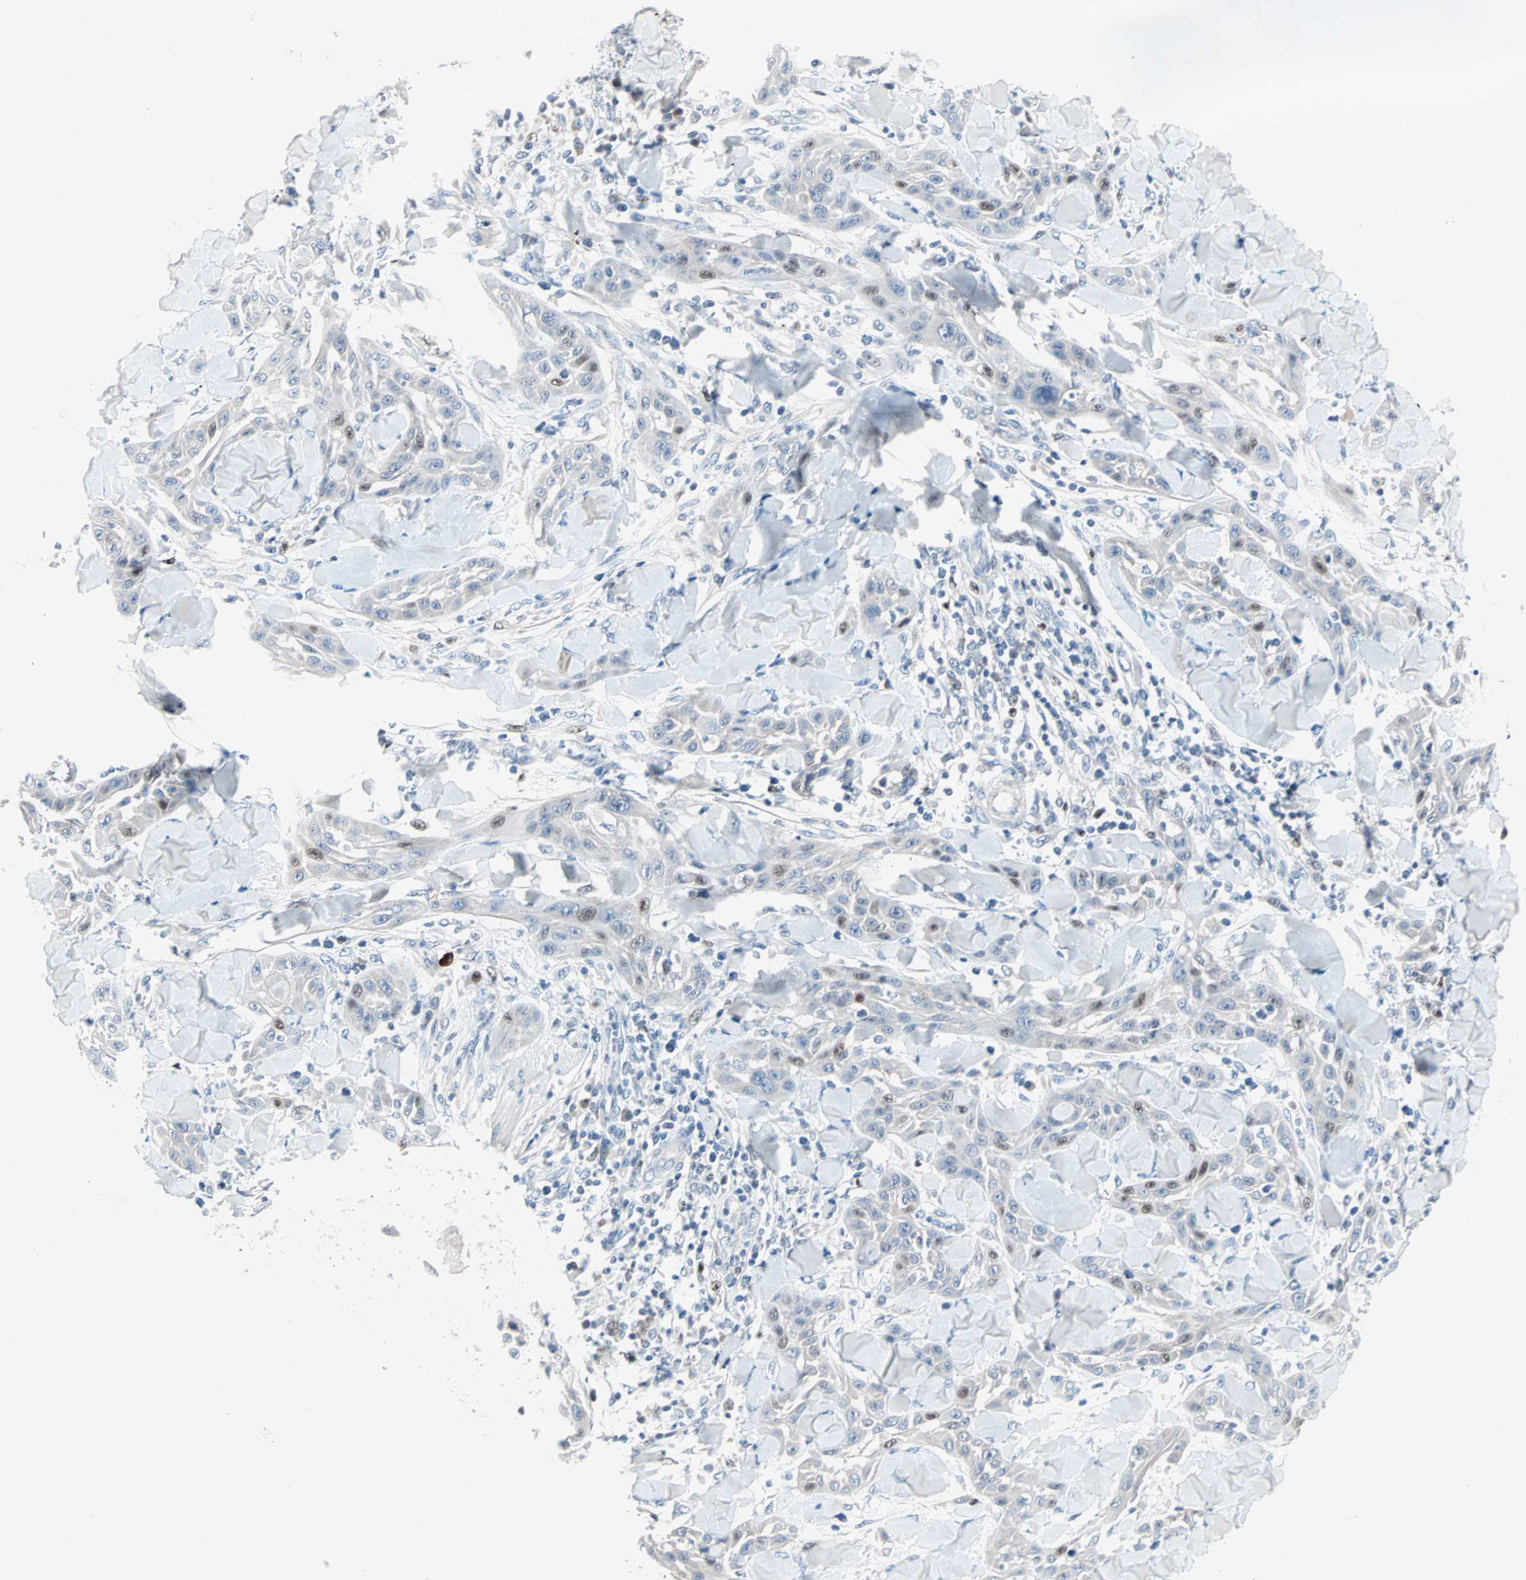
{"staining": {"intensity": "moderate", "quantity": "<25%", "location": "nuclear"}, "tissue": "skin cancer", "cell_type": "Tumor cells", "image_type": "cancer", "snomed": [{"axis": "morphology", "description": "Squamous cell carcinoma, NOS"}, {"axis": "topography", "description": "Skin"}], "caption": "Brown immunohistochemical staining in human skin squamous cell carcinoma displays moderate nuclear positivity in approximately <25% of tumor cells. (Brightfield microscopy of DAB IHC at high magnification).", "gene": "CCNE2", "patient": {"sex": "male", "age": 24}}